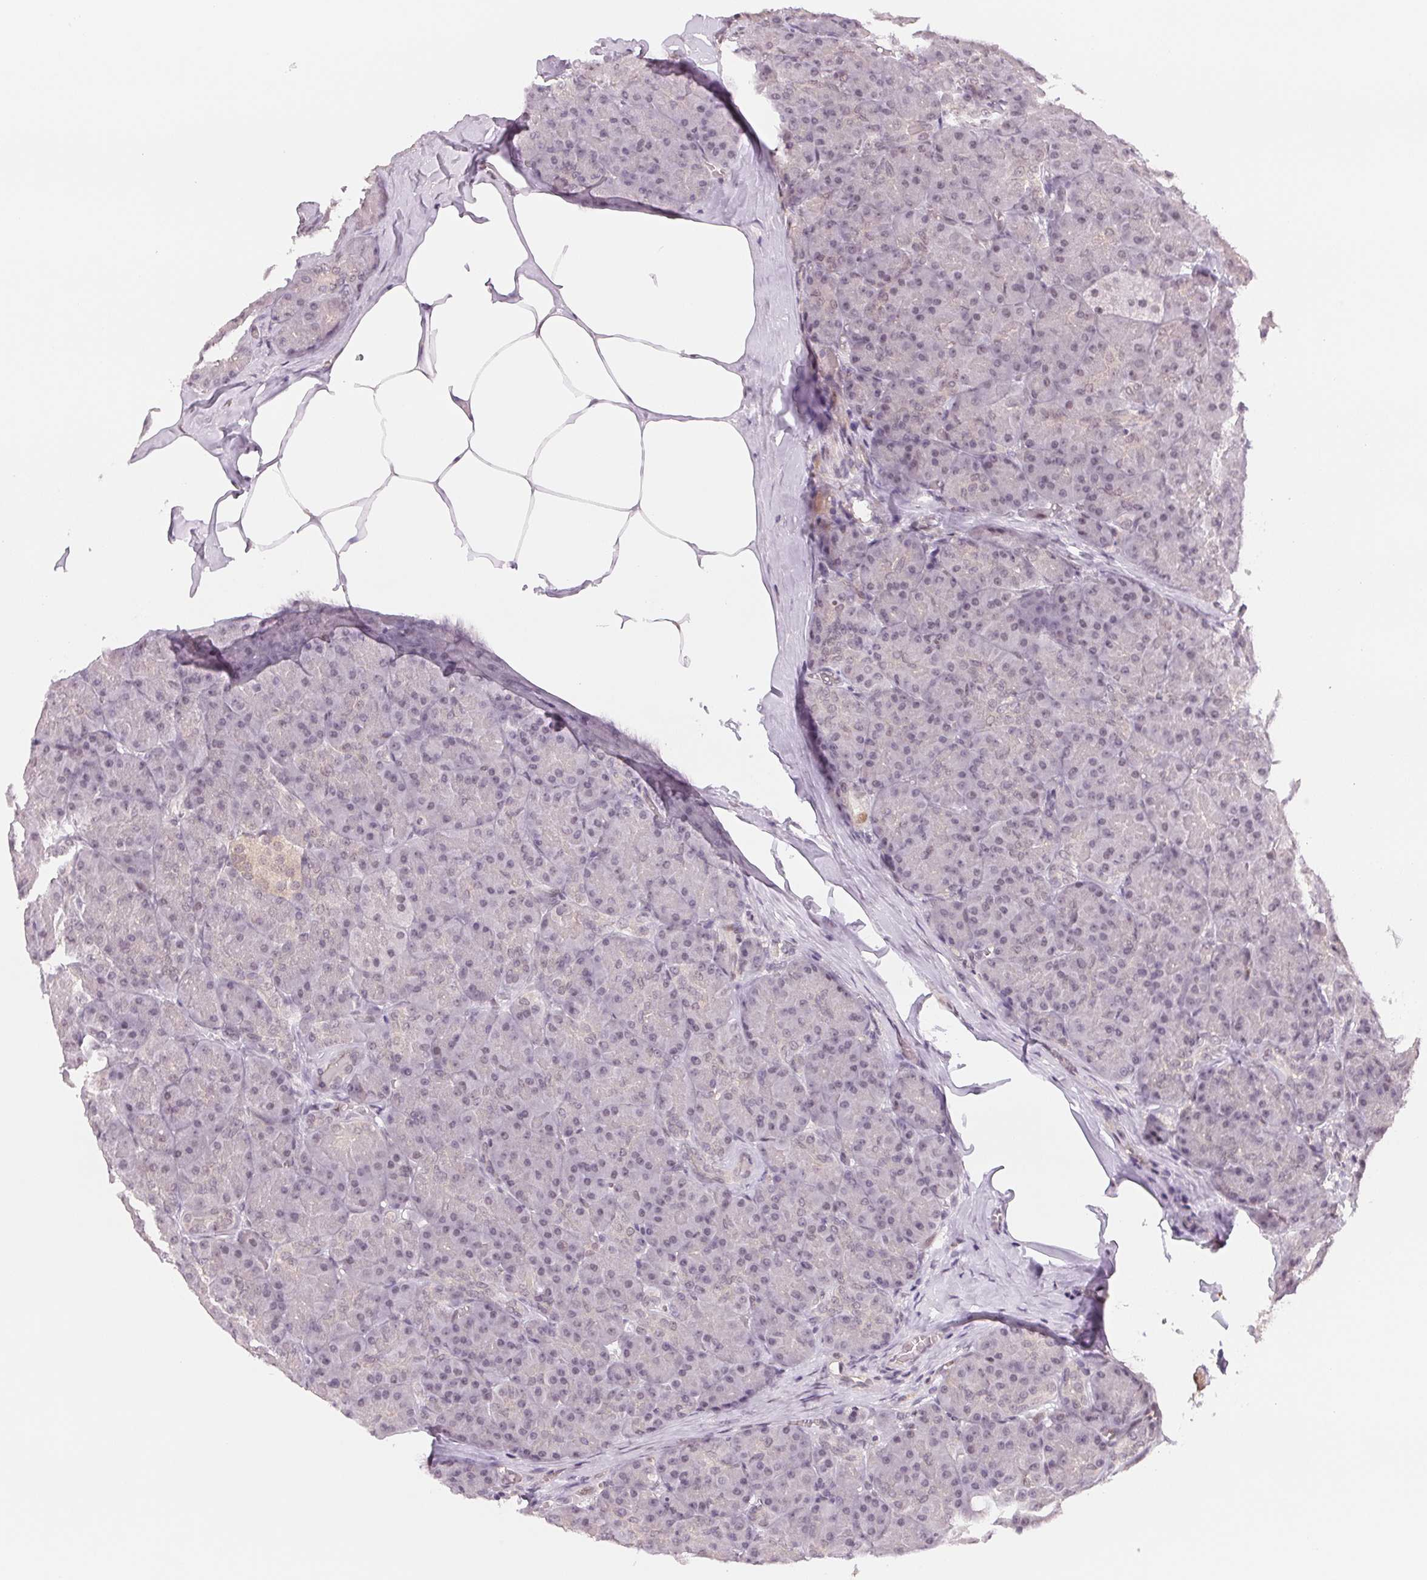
{"staining": {"intensity": "weak", "quantity": "<25%", "location": "nuclear"}, "tissue": "pancreas", "cell_type": "Exocrine glandular cells", "image_type": "normal", "snomed": [{"axis": "morphology", "description": "Normal tissue, NOS"}, {"axis": "topography", "description": "Pancreas"}], "caption": "Protein analysis of unremarkable pancreas demonstrates no significant positivity in exocrine glandular cells. Nuclei are stained in blue.", "gene": "DNAJB6", "patient": {"sex": "male", "age": 57}}